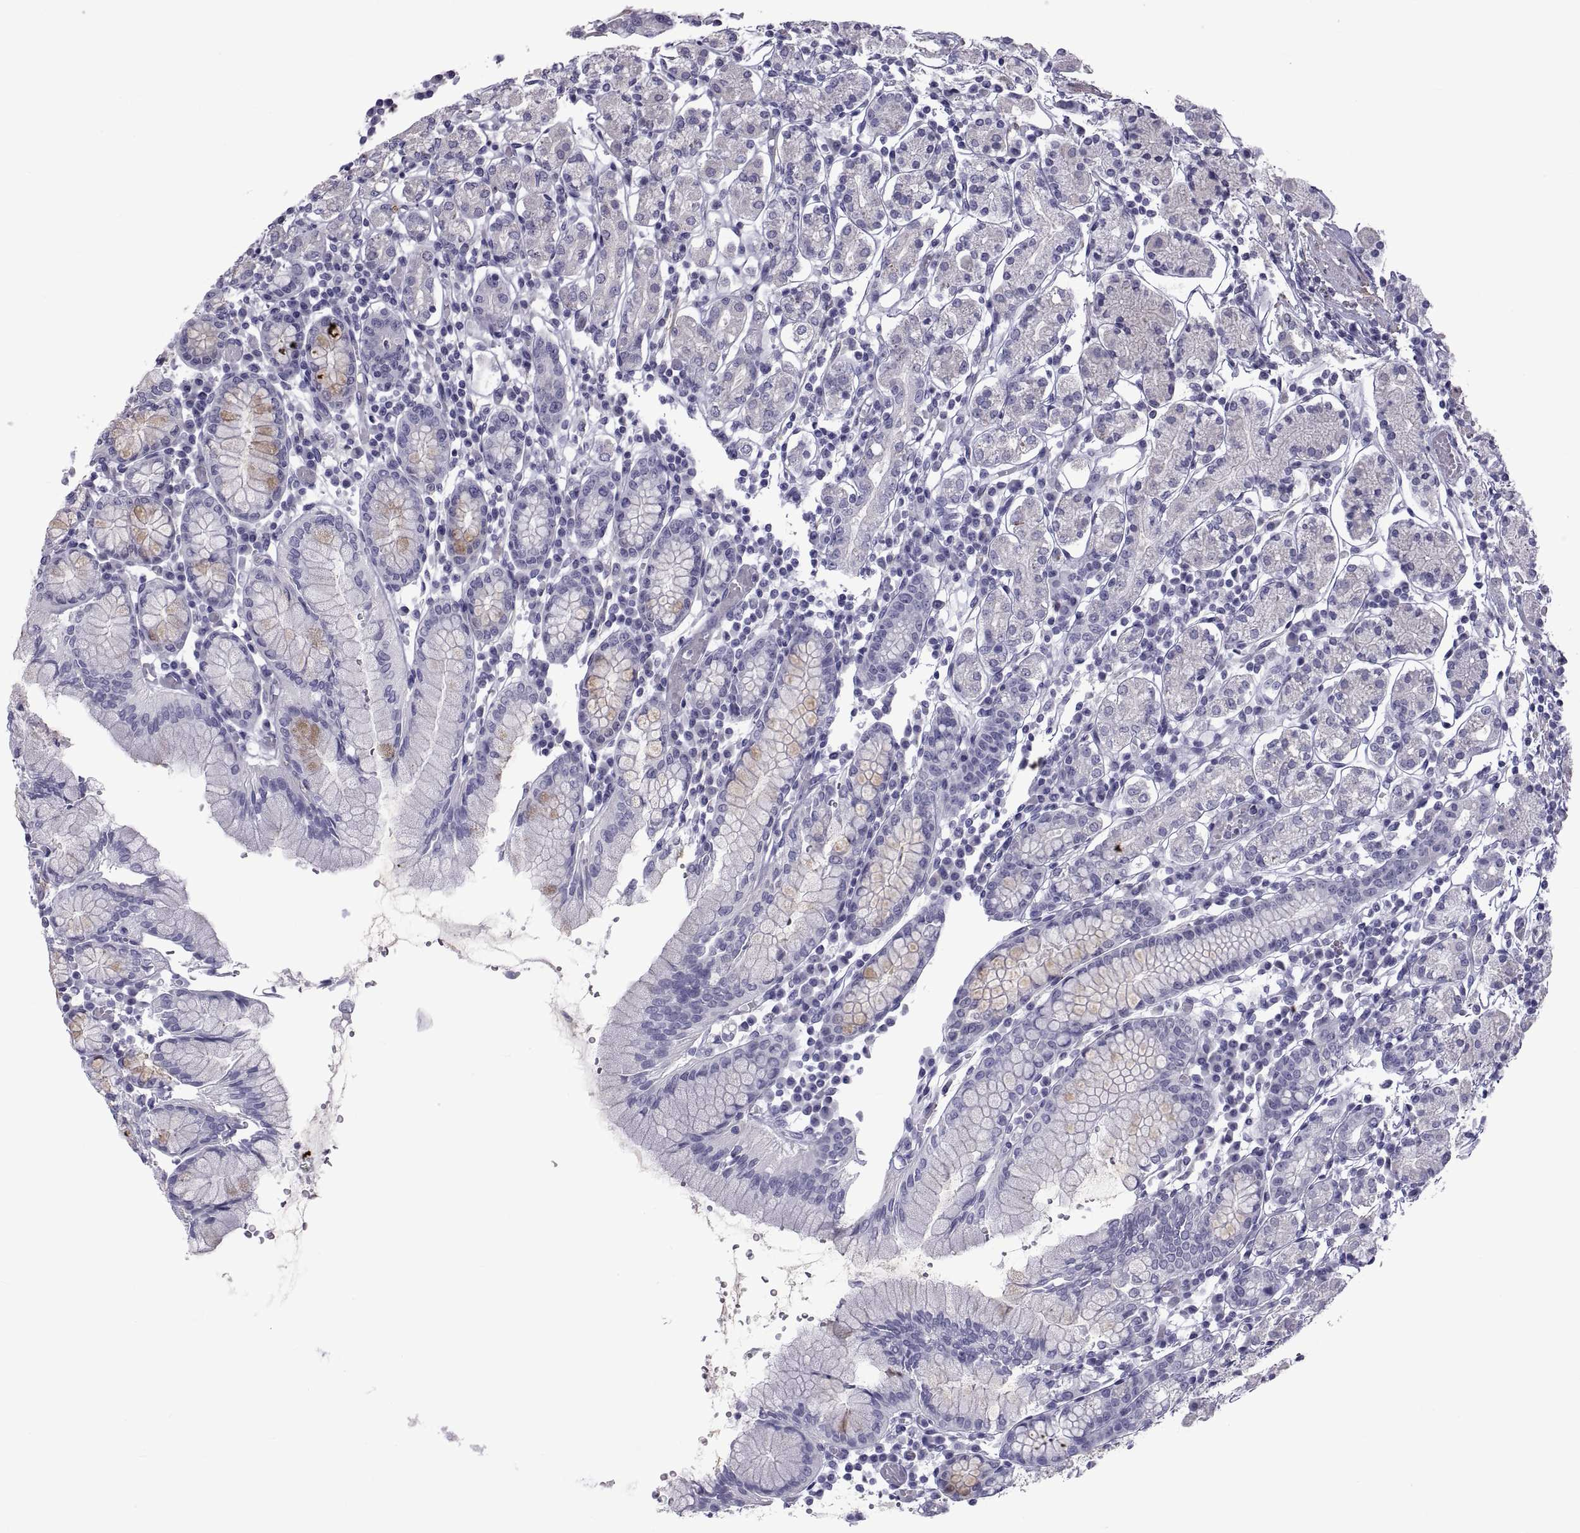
{"staining": {"intensity": "negative", "quantity": "none", "location": "none"}, "tissue": "stomach", "cell_type": "Glandular cells", "image_type": "normal", "snomed": [{"axis": "morphology", "description": "Normal tissue, NOS"}, {"axis": "topography", "description": "Stomach, upper"}, {"axis": "topography", "description": "Stomach"}], "caption": "Immunohistochemistry image of unremarkable stomach: human stomach stained with DAB (3,3'-diaminobenzidine) reveals no significant protein staining in glandular cells.", "gene": "MAGEB1", "patient": {"sex": "male", "age": 62}}